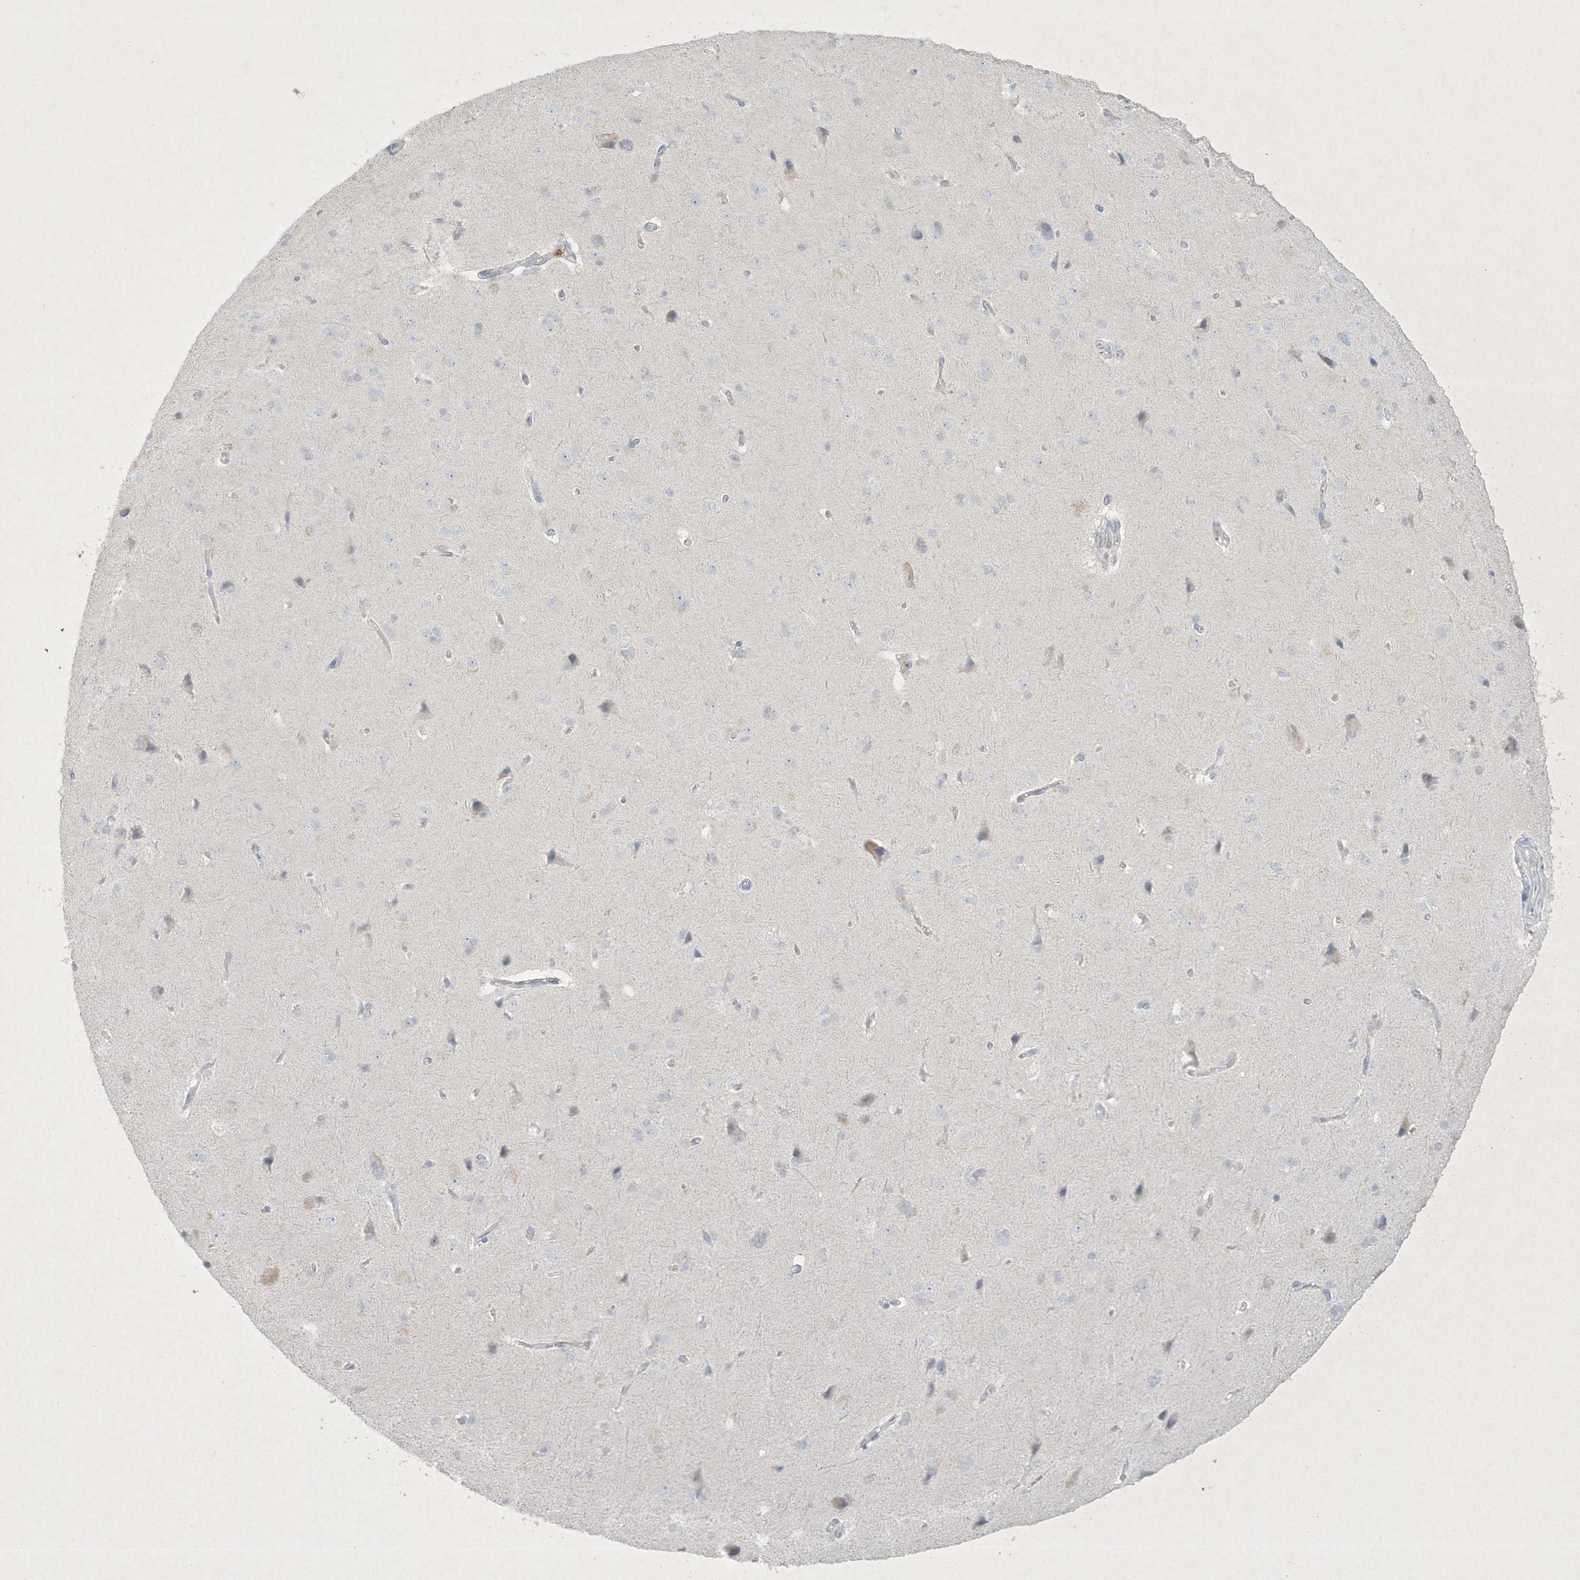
{"staining": {"intensity": "negative", "quantity": "none", "location": "none"}, "tissue": "cerebral cortex", "cell_type": "Endothelial cells", "image_type": "normal", "snomed": [{"axis": "morphology", "description": "Normal tissue, NOS"}, {"axis": "topography", "description": "Cerebral cortex"}], "caption": "A histopathology image of cerebral cortex stained for a protein exhibits no brown staining in endothelial cells.", "gene": "CCDC24", "patient": {"sex": "male", "age": 62}}